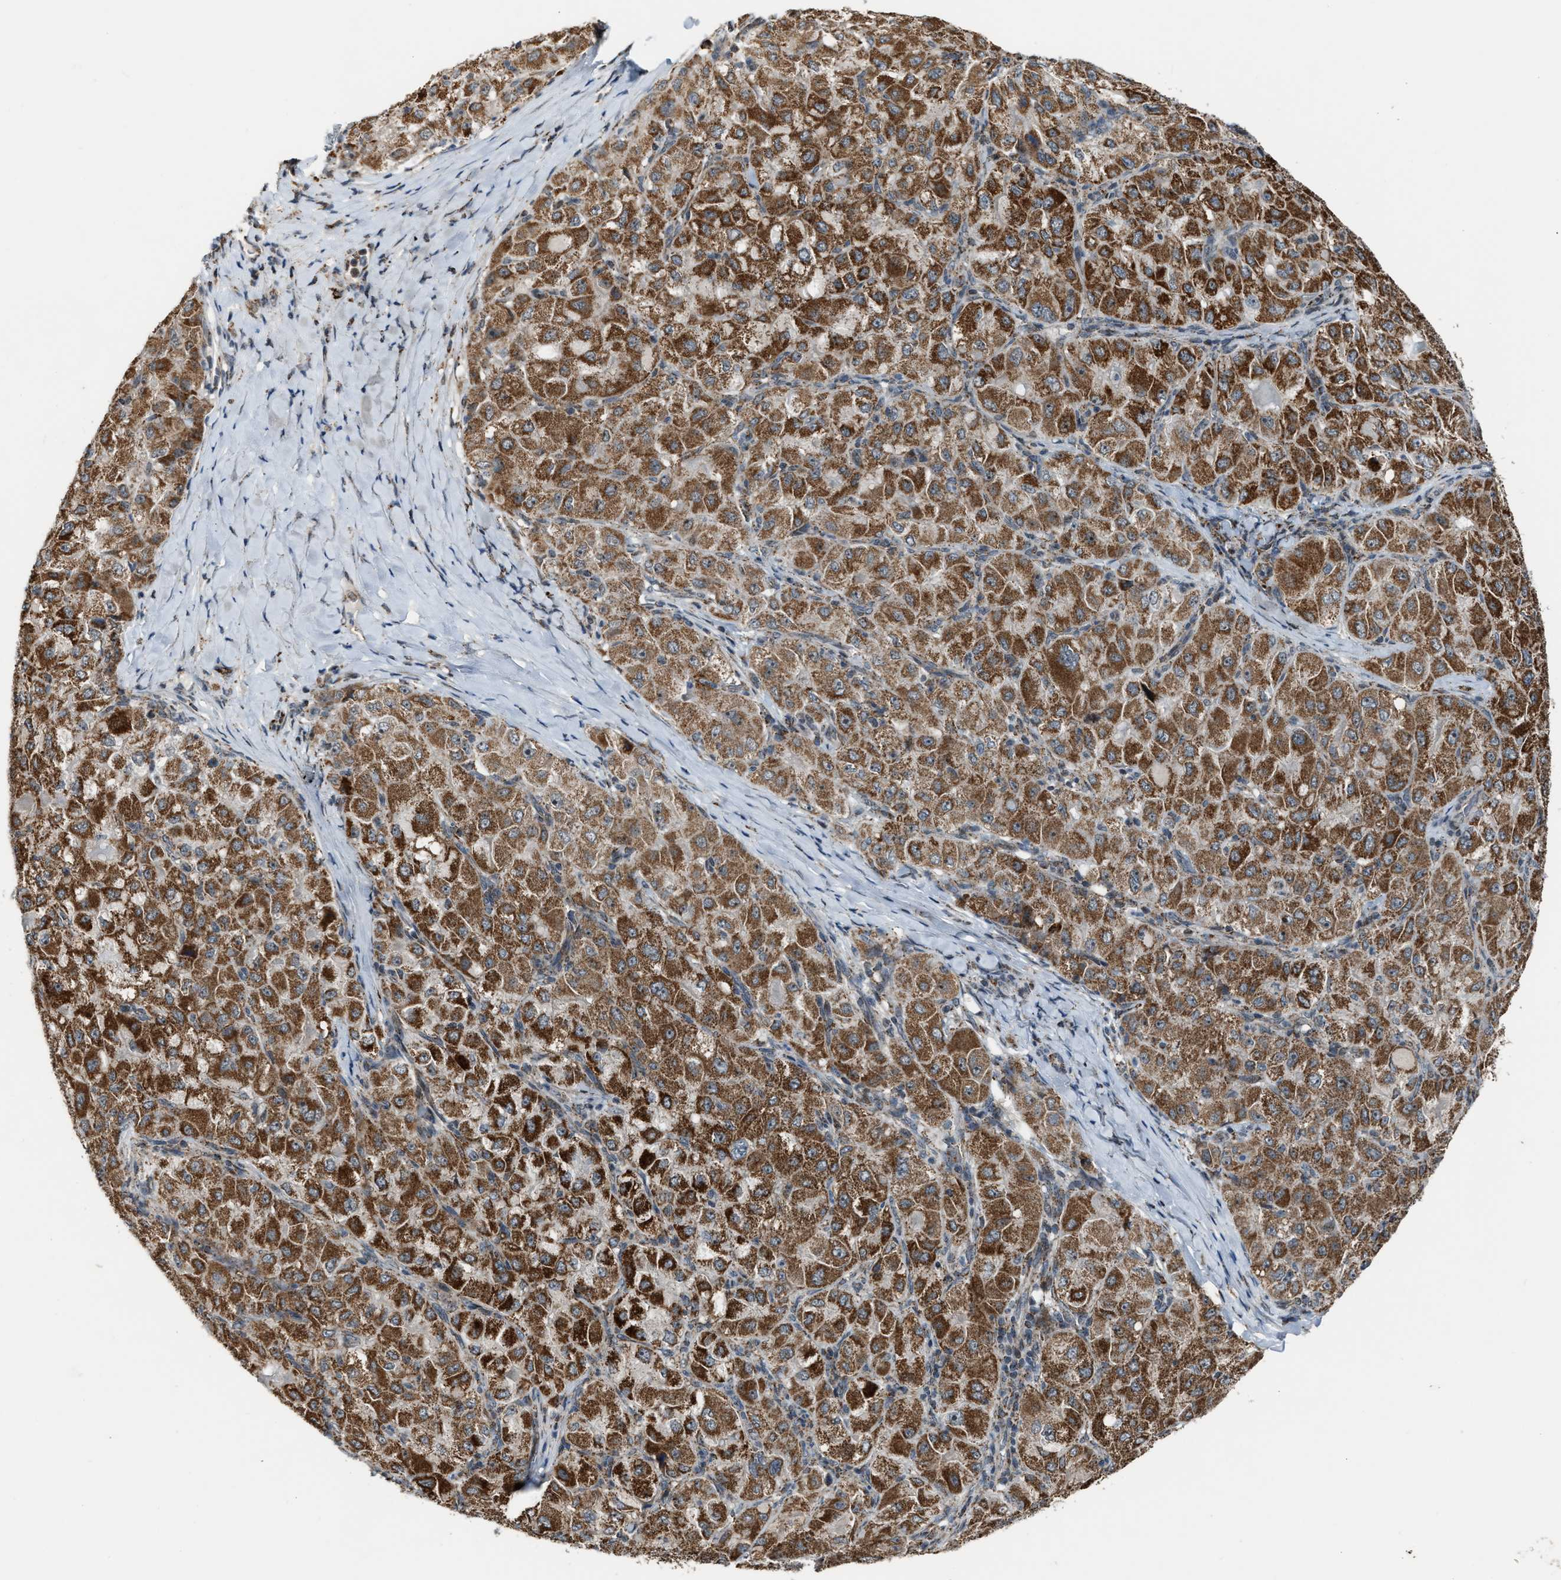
{"staining": {"intensity": "strong", "quantity": ">75%", "location": "cytoplasmic/membranous"}, "tissue": "liver cancer", "cell_type": "Tumor cells", "image_type": "cancer", "snomed": [{"axis": "morphology", "description": "Carcinoma, Hepatocellular, NOS"}, {"axis": "topography", "description": "Liver"}], "caption": "Human liver hepatocellular carcinoma stained with a brown dye reveals strong cytoplasmic/membranous positive positivity in about >75% of tumor cells.", "gene": "CHN2", "patient": {"sex": "male", "age": 80}}